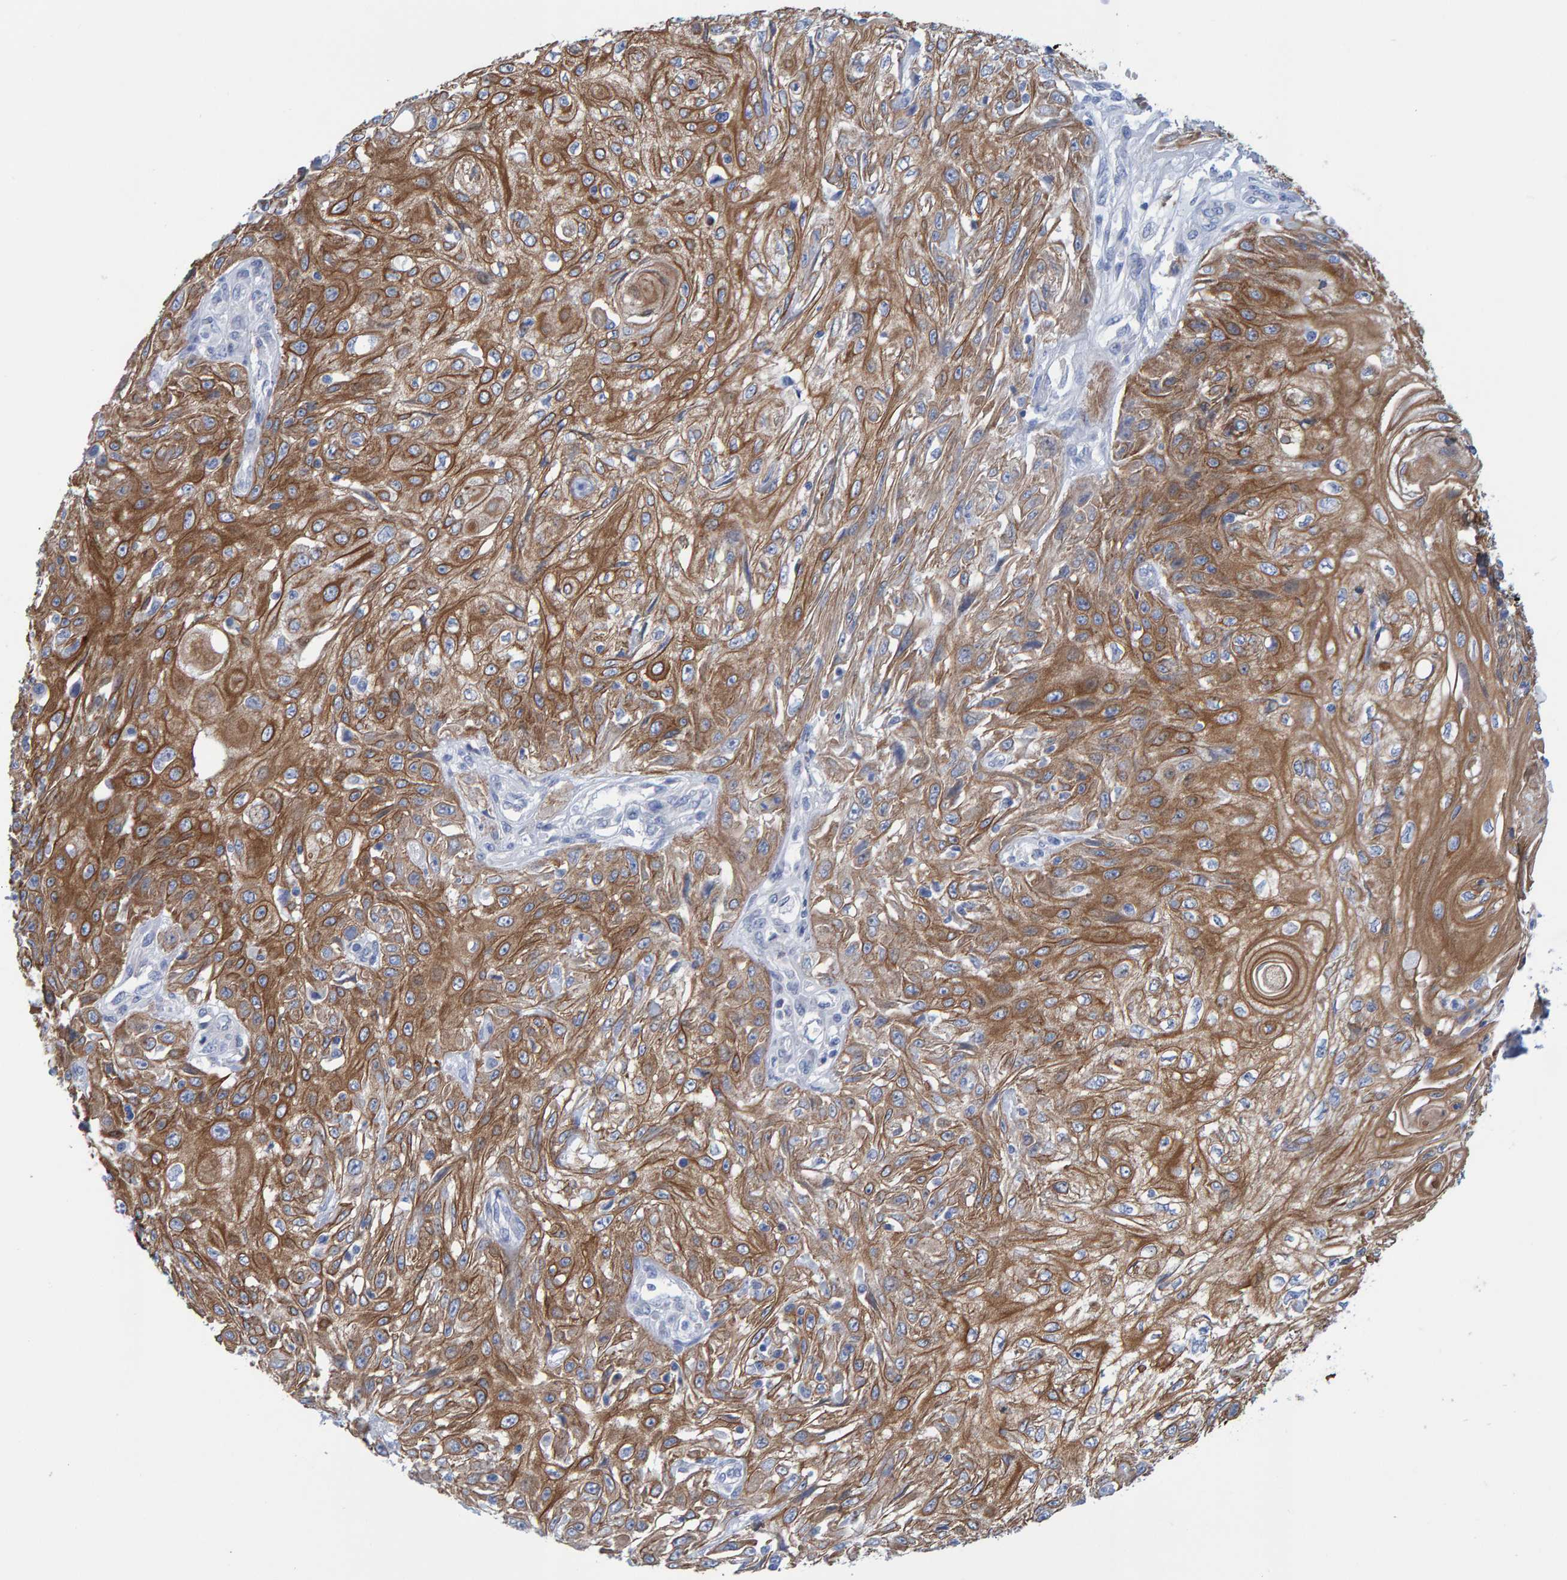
{"staining": {"intensity": "moderate", "quantity": ">75%", "location": "cytoplasmic/membranous"}, "tissue": "skin cancer", "cell_type": "Tumor cells", "image_type": "cancer", "snomed": [{"axis": "morphology", "description": "Squamous cell carcinoma, NOS"}, {"axis": "morphology", "description": "Squamous cell carcinoma, metastatic, NOS"}, {"axis": "topography", "description": "Skin"}, {"axis": "topography", "description": "Lymph node"}], "caption": "This is an image of immunohistochemistry (IHC) staining of skin squamous cell carcinoma, which shows moderate expression in the cytoplasmic/membranous of tumor cells.", "gene": "JAKMIP3", "patient": {"sex": "male", "age": 75}}